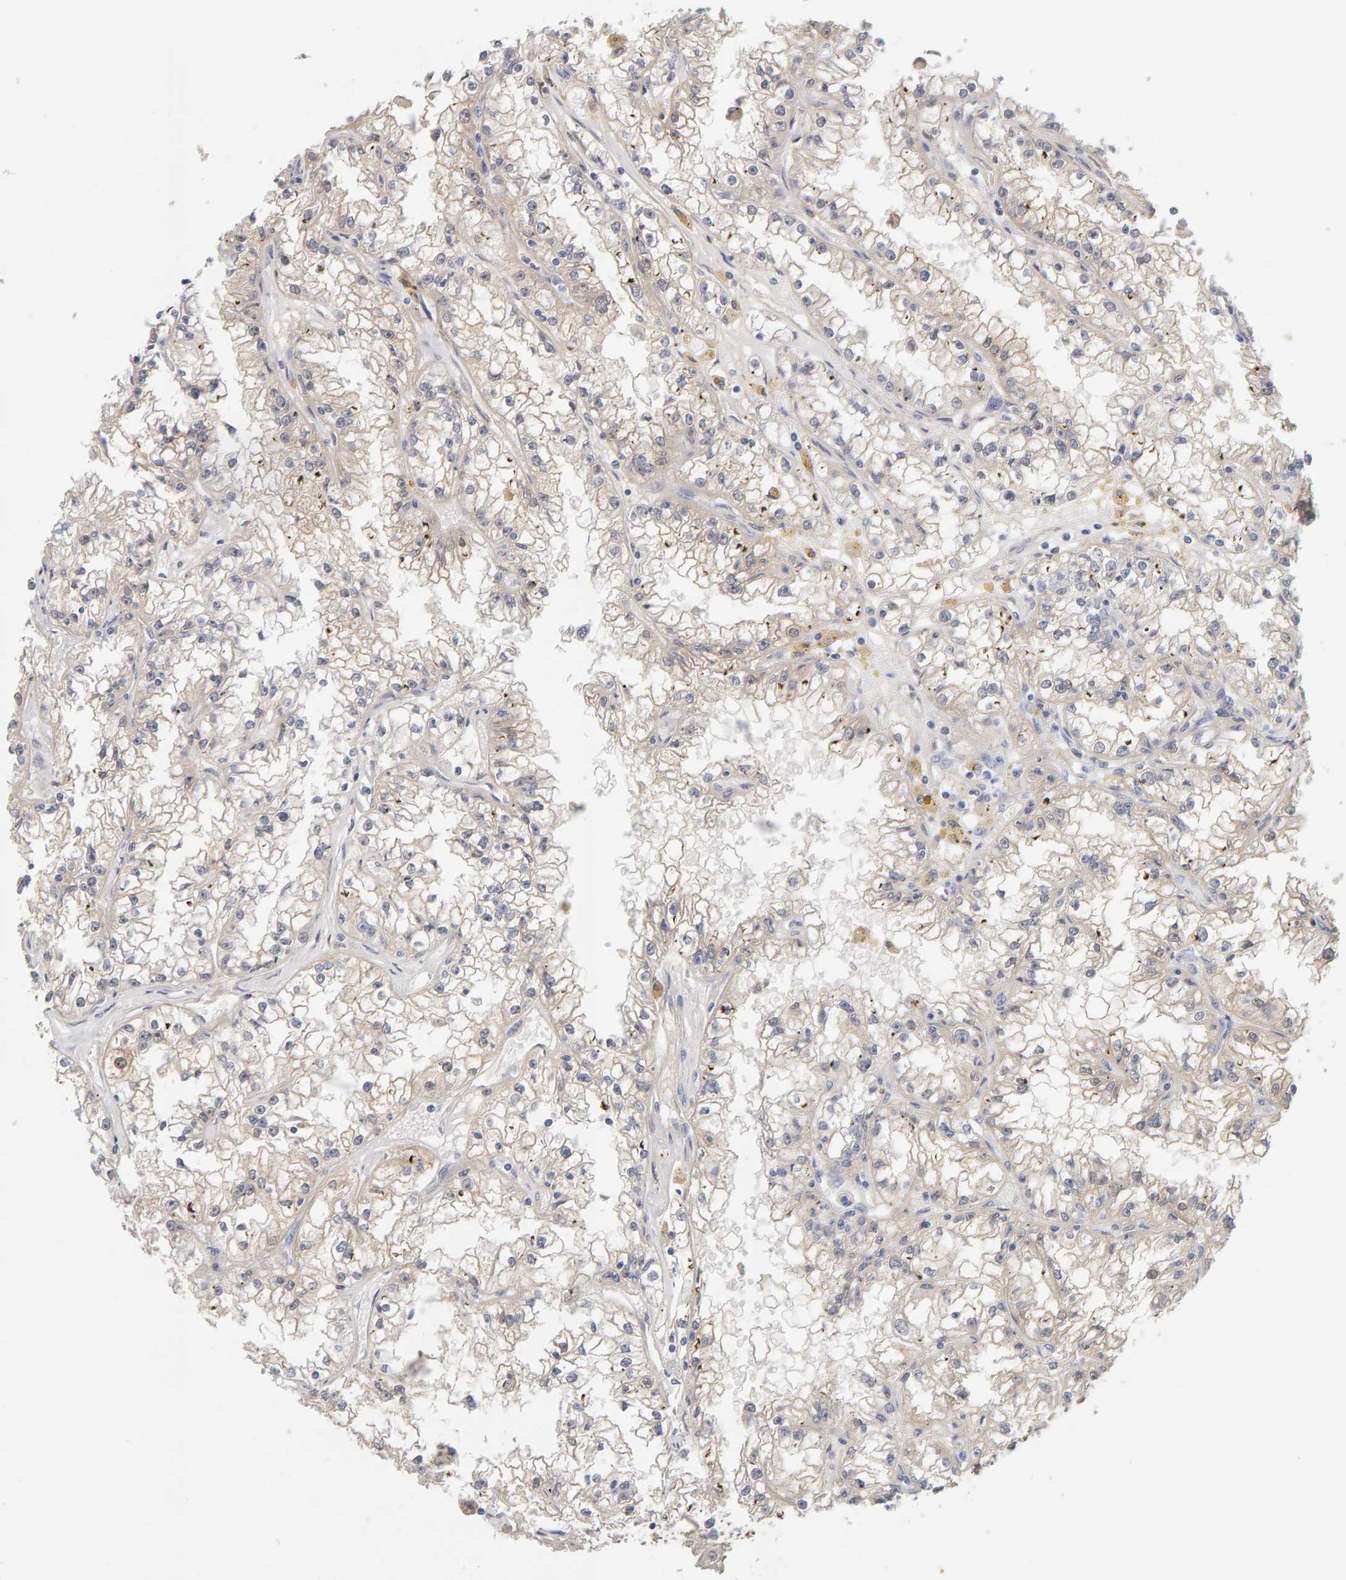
{"staining": {"intensity": "negative", "quantity": "none", "location": "none"}, "tissue": "renal cancer", "cell_type": "Tumor cells", "image_type": "cancer", "snomed": [{"axis": "morphology", "description": "Adenocarcinoma, NOS"}, {"axis": "topography", "description": "Kidney"}], "caption": "IHC photomicrograph of neoplastic tissue: human renal cancer stained with DAB (3,3'-diaminobenzidine) displays no significant protein positivity in tumor cells.", "gene": "GFUS", "patient": {"sex": "male", "age": 56}}